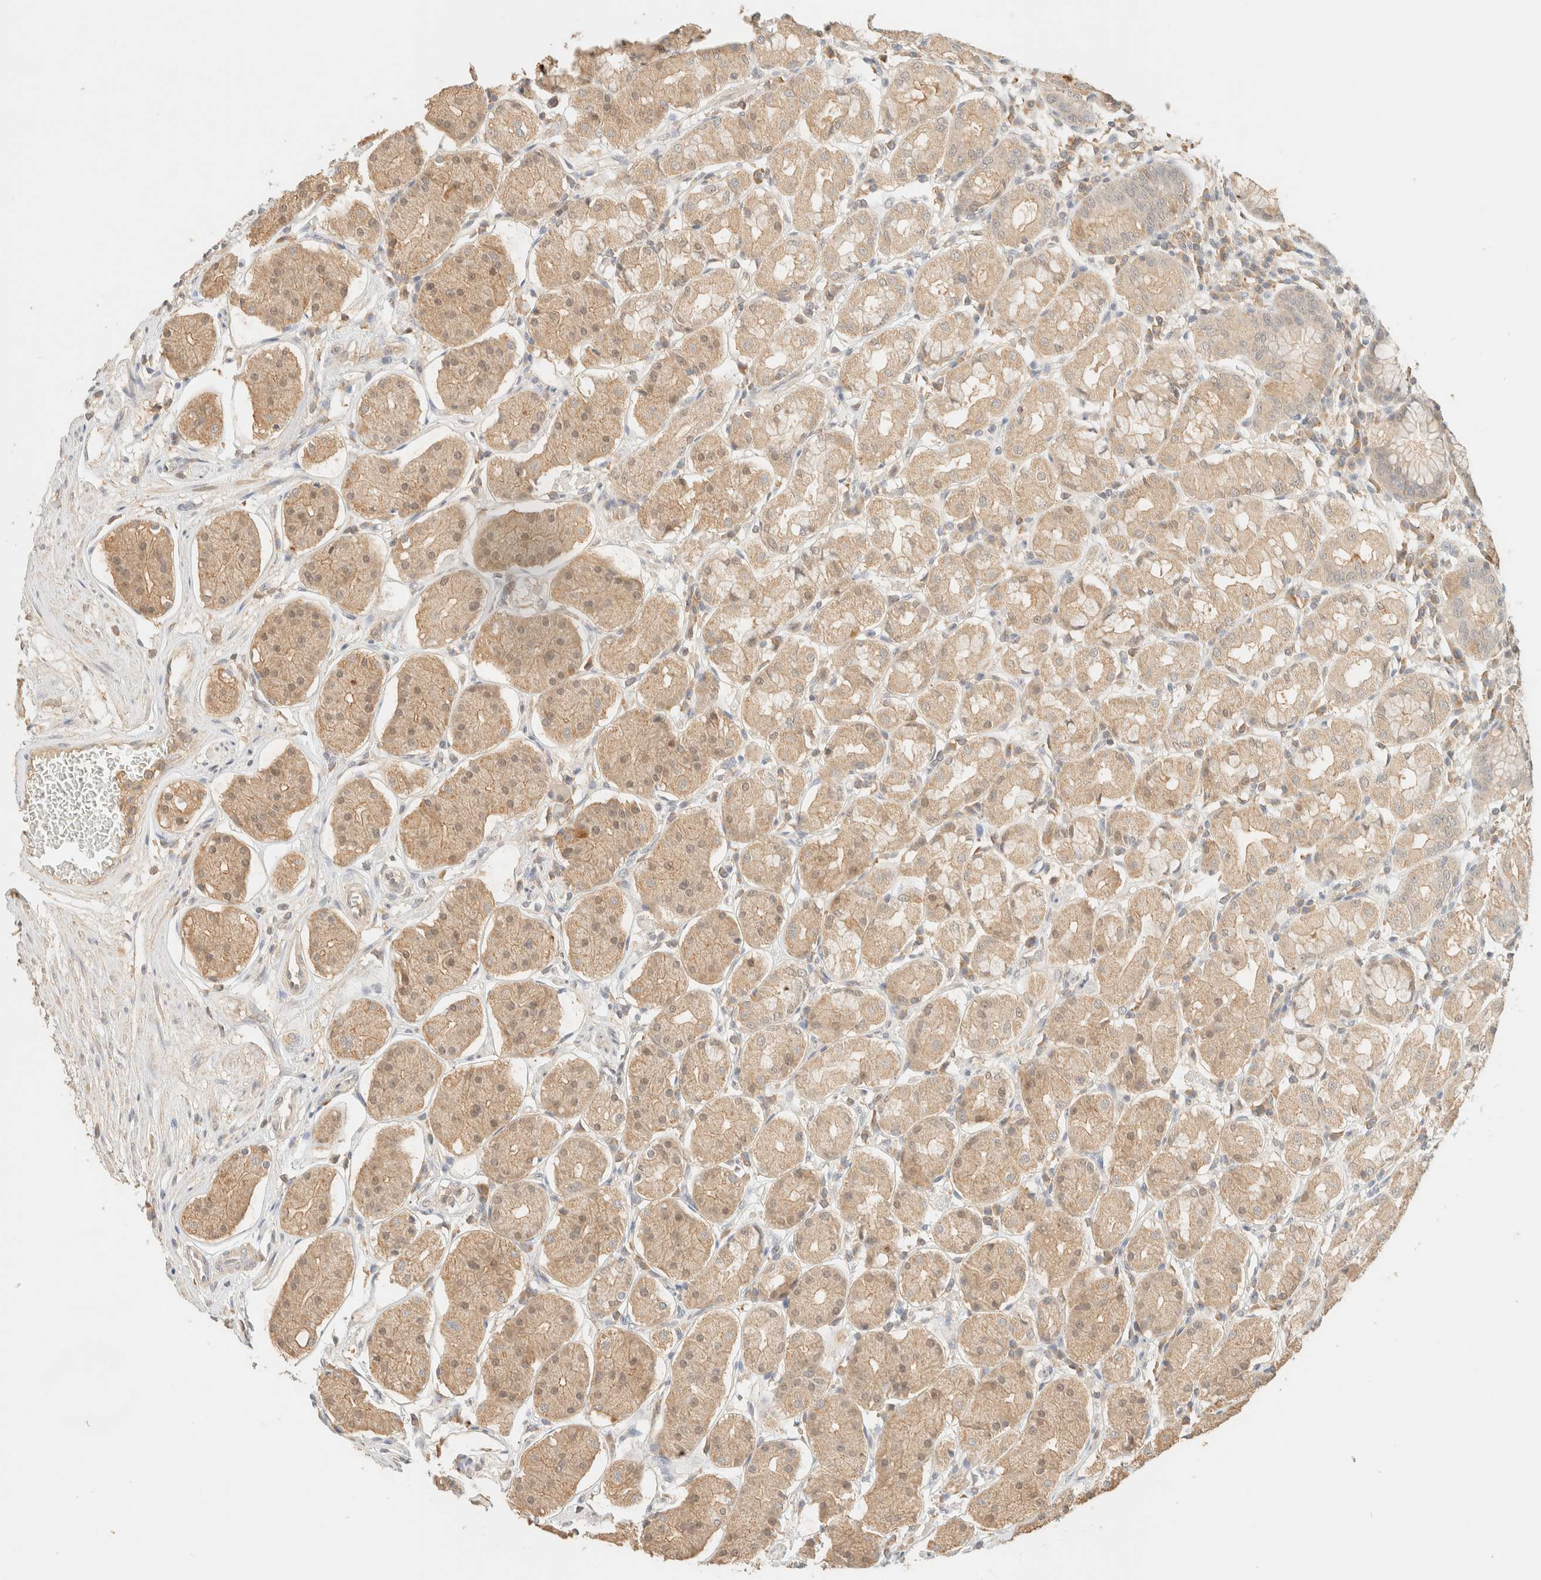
{"staining": {"intensity": "weak", "quantity": ">75%", "location": "cytoplasmic/membranous"}, "tissue": "stomach", "cell_type": "Glandular cells", "image_type": "normal", "snomed": [{"axis": "morphology", "description": "Normal tissue, NOS"}, {"axis": "topography", "description": "Stomach"}, {"axis": "topography", "description": "Stomach, lower"}], "caption": "Brown immunohistochemical staining in benign human stomach displays weak cytoplasmic/membranous expression in about >75% of glandular cells. (IHC, brightfield microscopy, high magnification).", "gene": "TIMD4", "patient": {"sex": "female", "age": 56}}